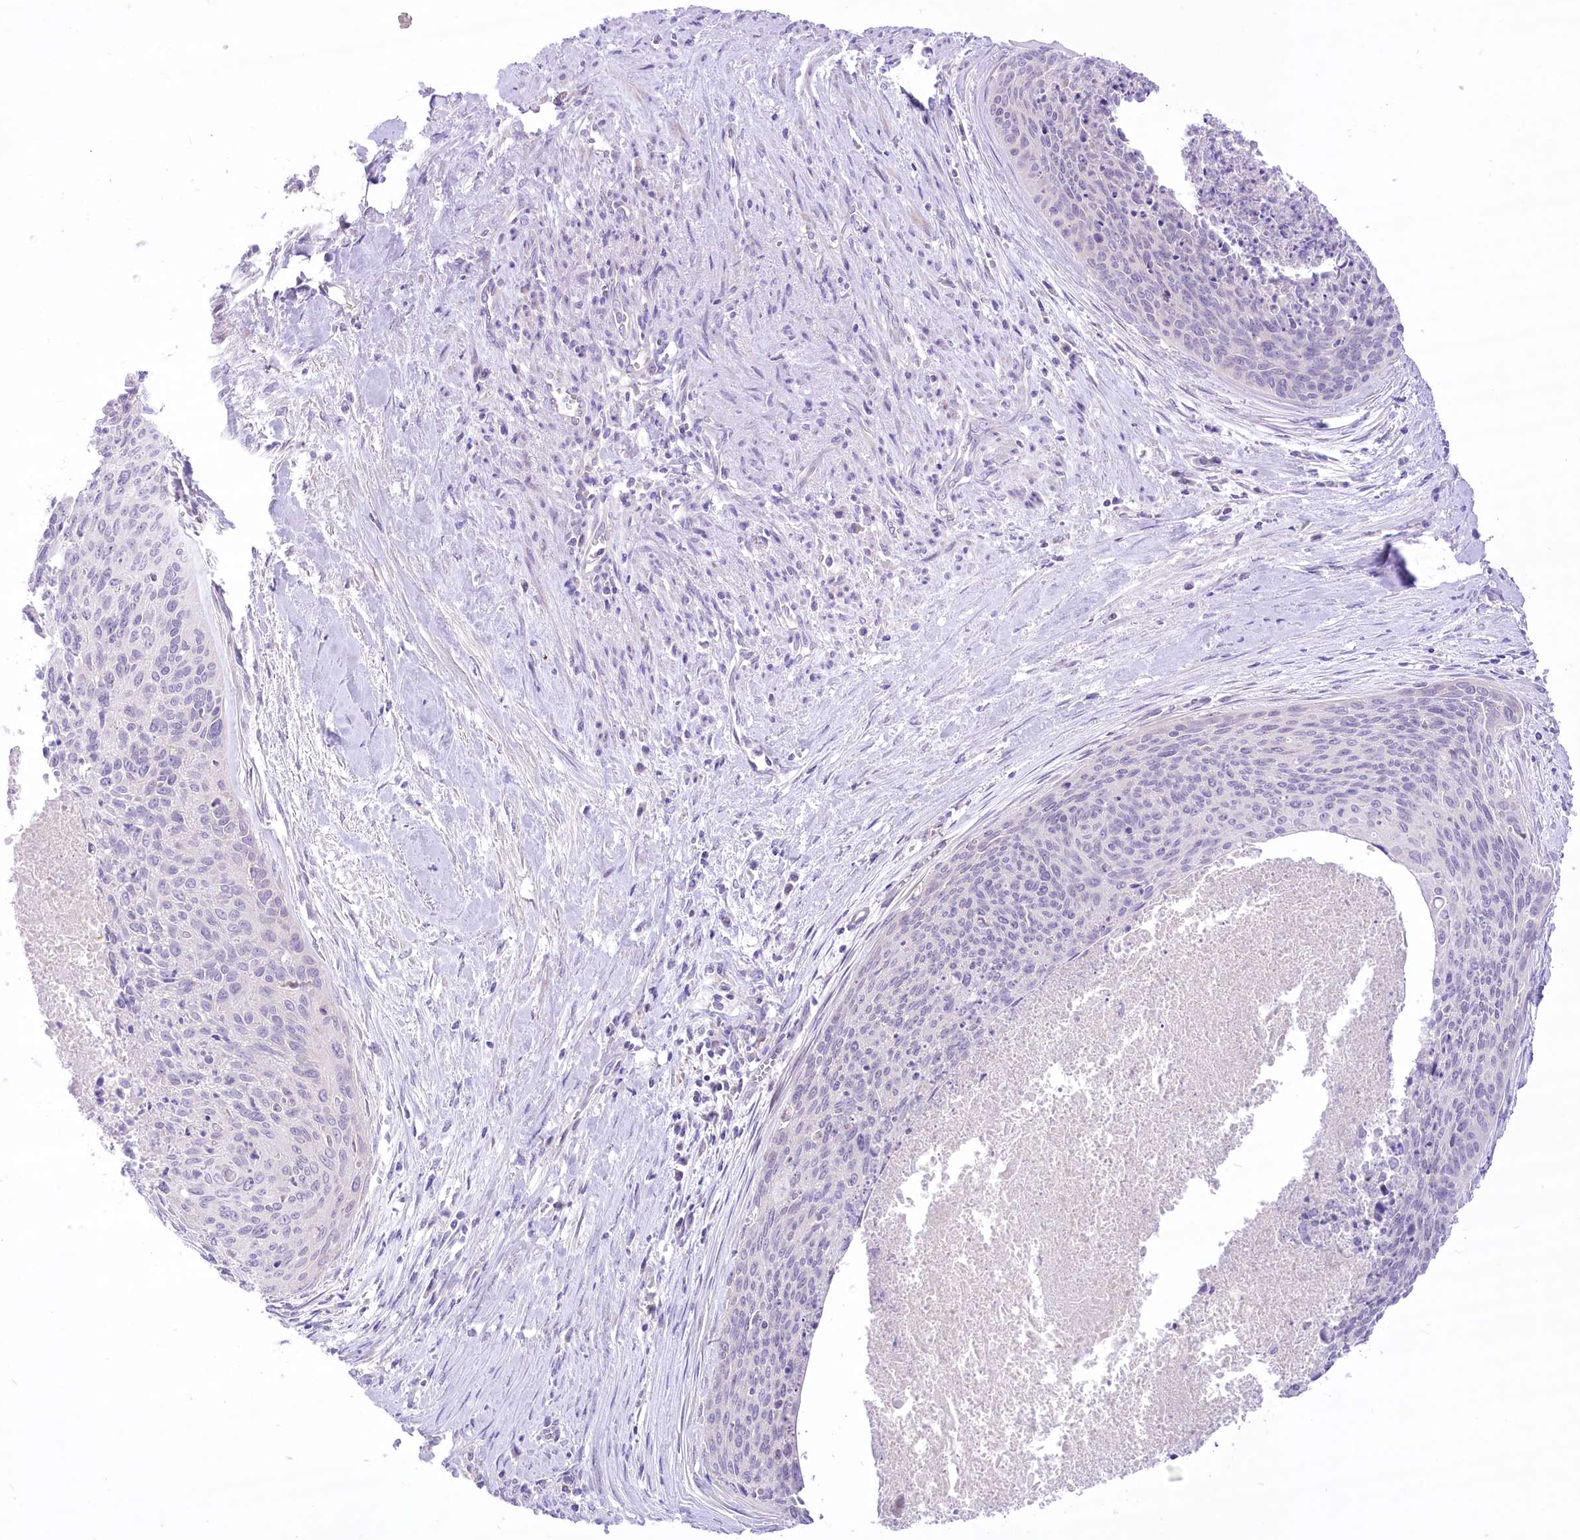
{"staining": {"intensity": "negative", "quantity": "none", "location": "none"}, "tissue": "cervical cancer", "cell_type": "Tumor cells", "image_type": "cancer", "snomed": [{"axis": "morphology", "description": "Squamous cell carcinoma, NOS"}, {"axis": "topography", "description": "Cervix"}], "caption": "Immunohistochemical staining of cervical squamous cell carcinoma displays no significant staining in tumor cells.", "gene": "HELT", "patient": {"sex": "female", "age": 55}}